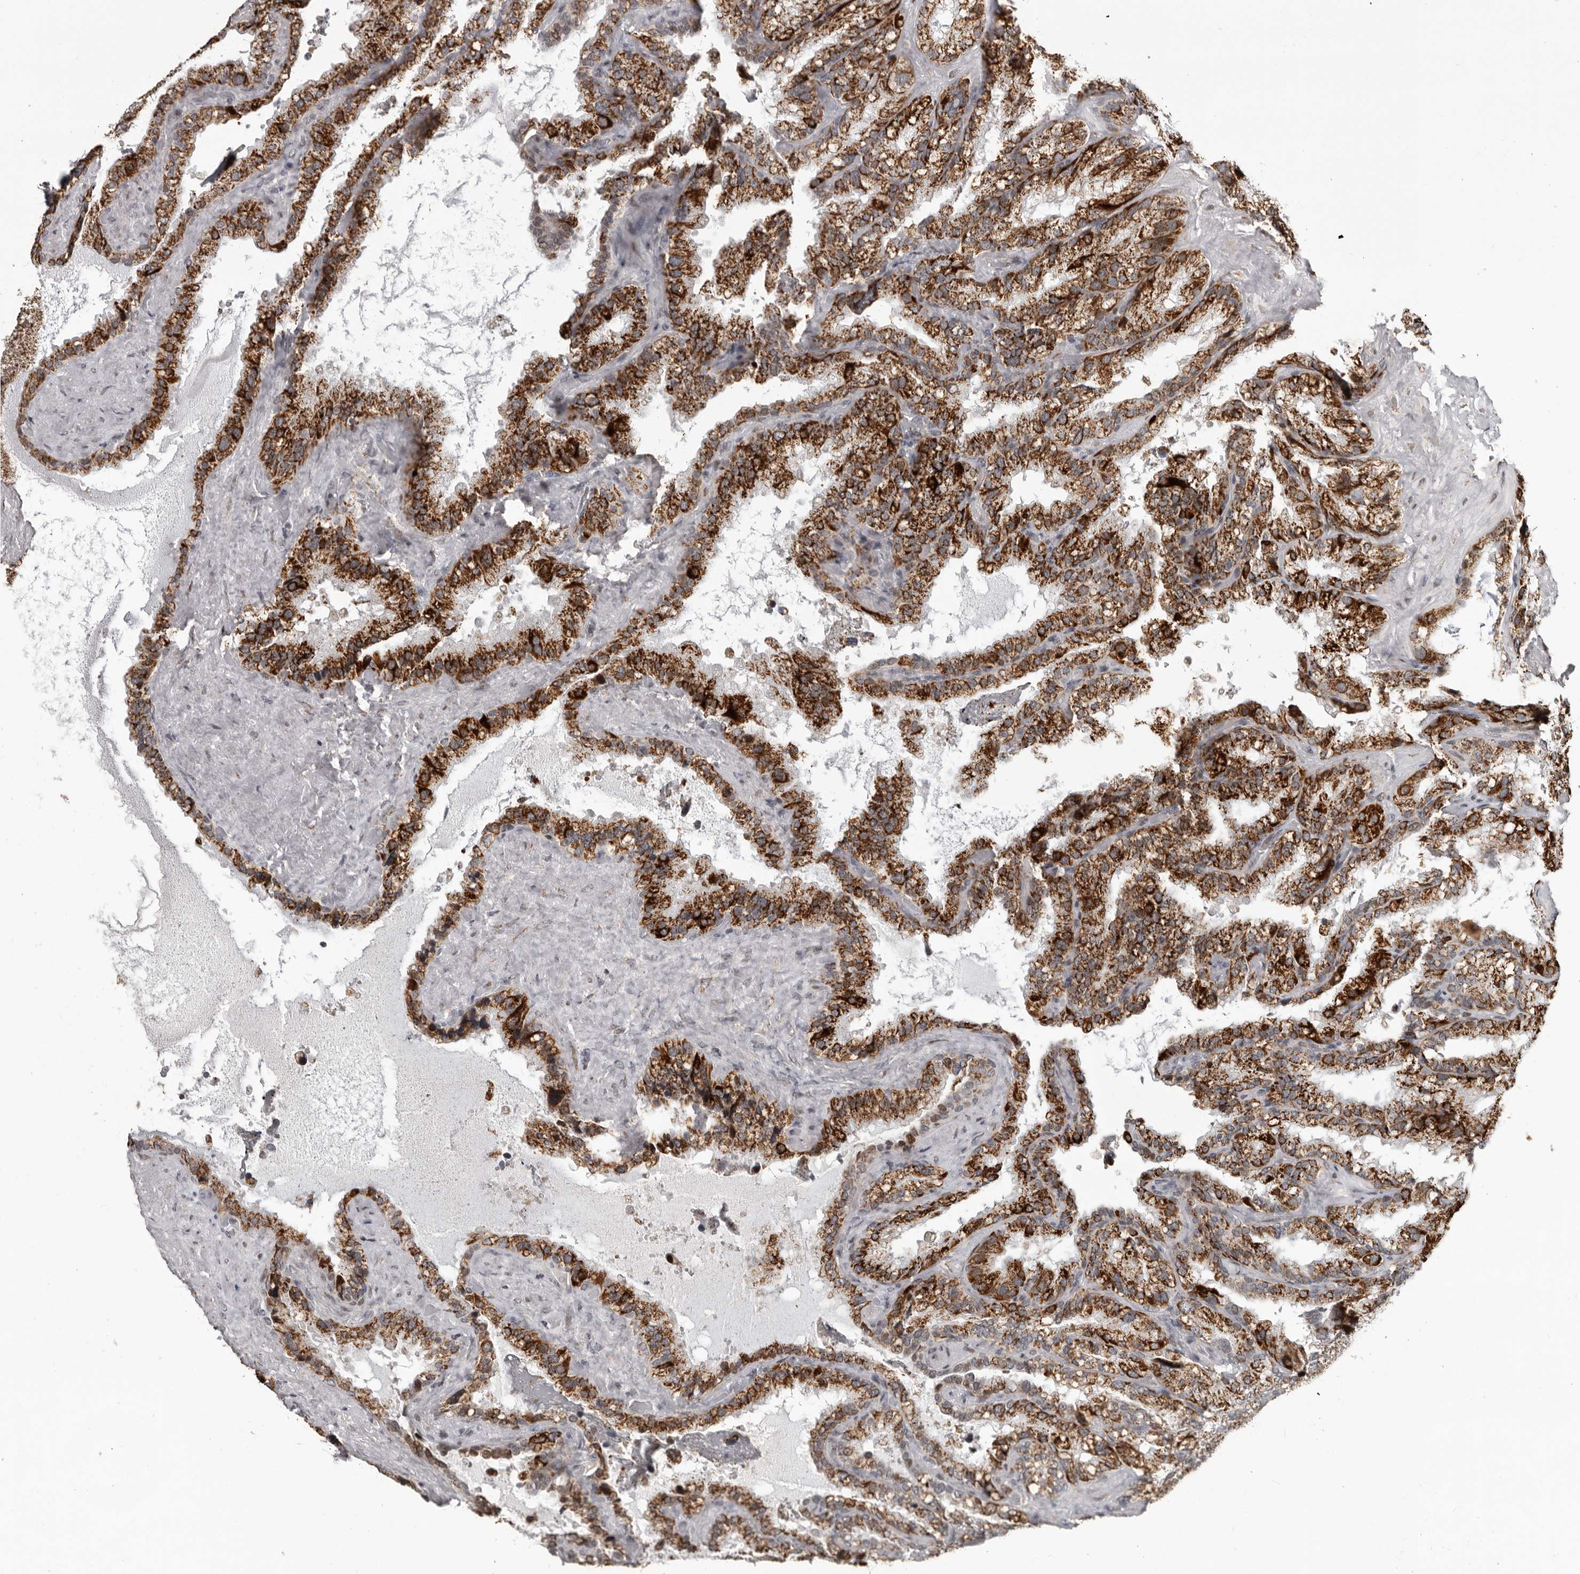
{"staining": {"intensity": "strong", "quantity": ">75%", "location": "cytoplasmic/membranous"}, "tissue": "seminal vesicle", "cell_type": "Glandular cells", "image_type": "normal", "snomed": [{"axis": "morphology", "description": "Normal tissue, NOS"}, {"axis": "topography", "description": "Prostate"}, {"axis": "topography", "description": "Seminal veicle"}], "caption": "Glandular cells reveal high levels of strong cytoplasmic/membranous staining in about >75% of cells in normal human seminal vesicle. The staining is performed using DAB (3,3'-diaminobenzidine) brown chromogen to label protein expression. The nuclei are counter-stained blue using hematoxylin.", "gene": "C17orf99", "patient": {"sex": "male", "age": 68}}